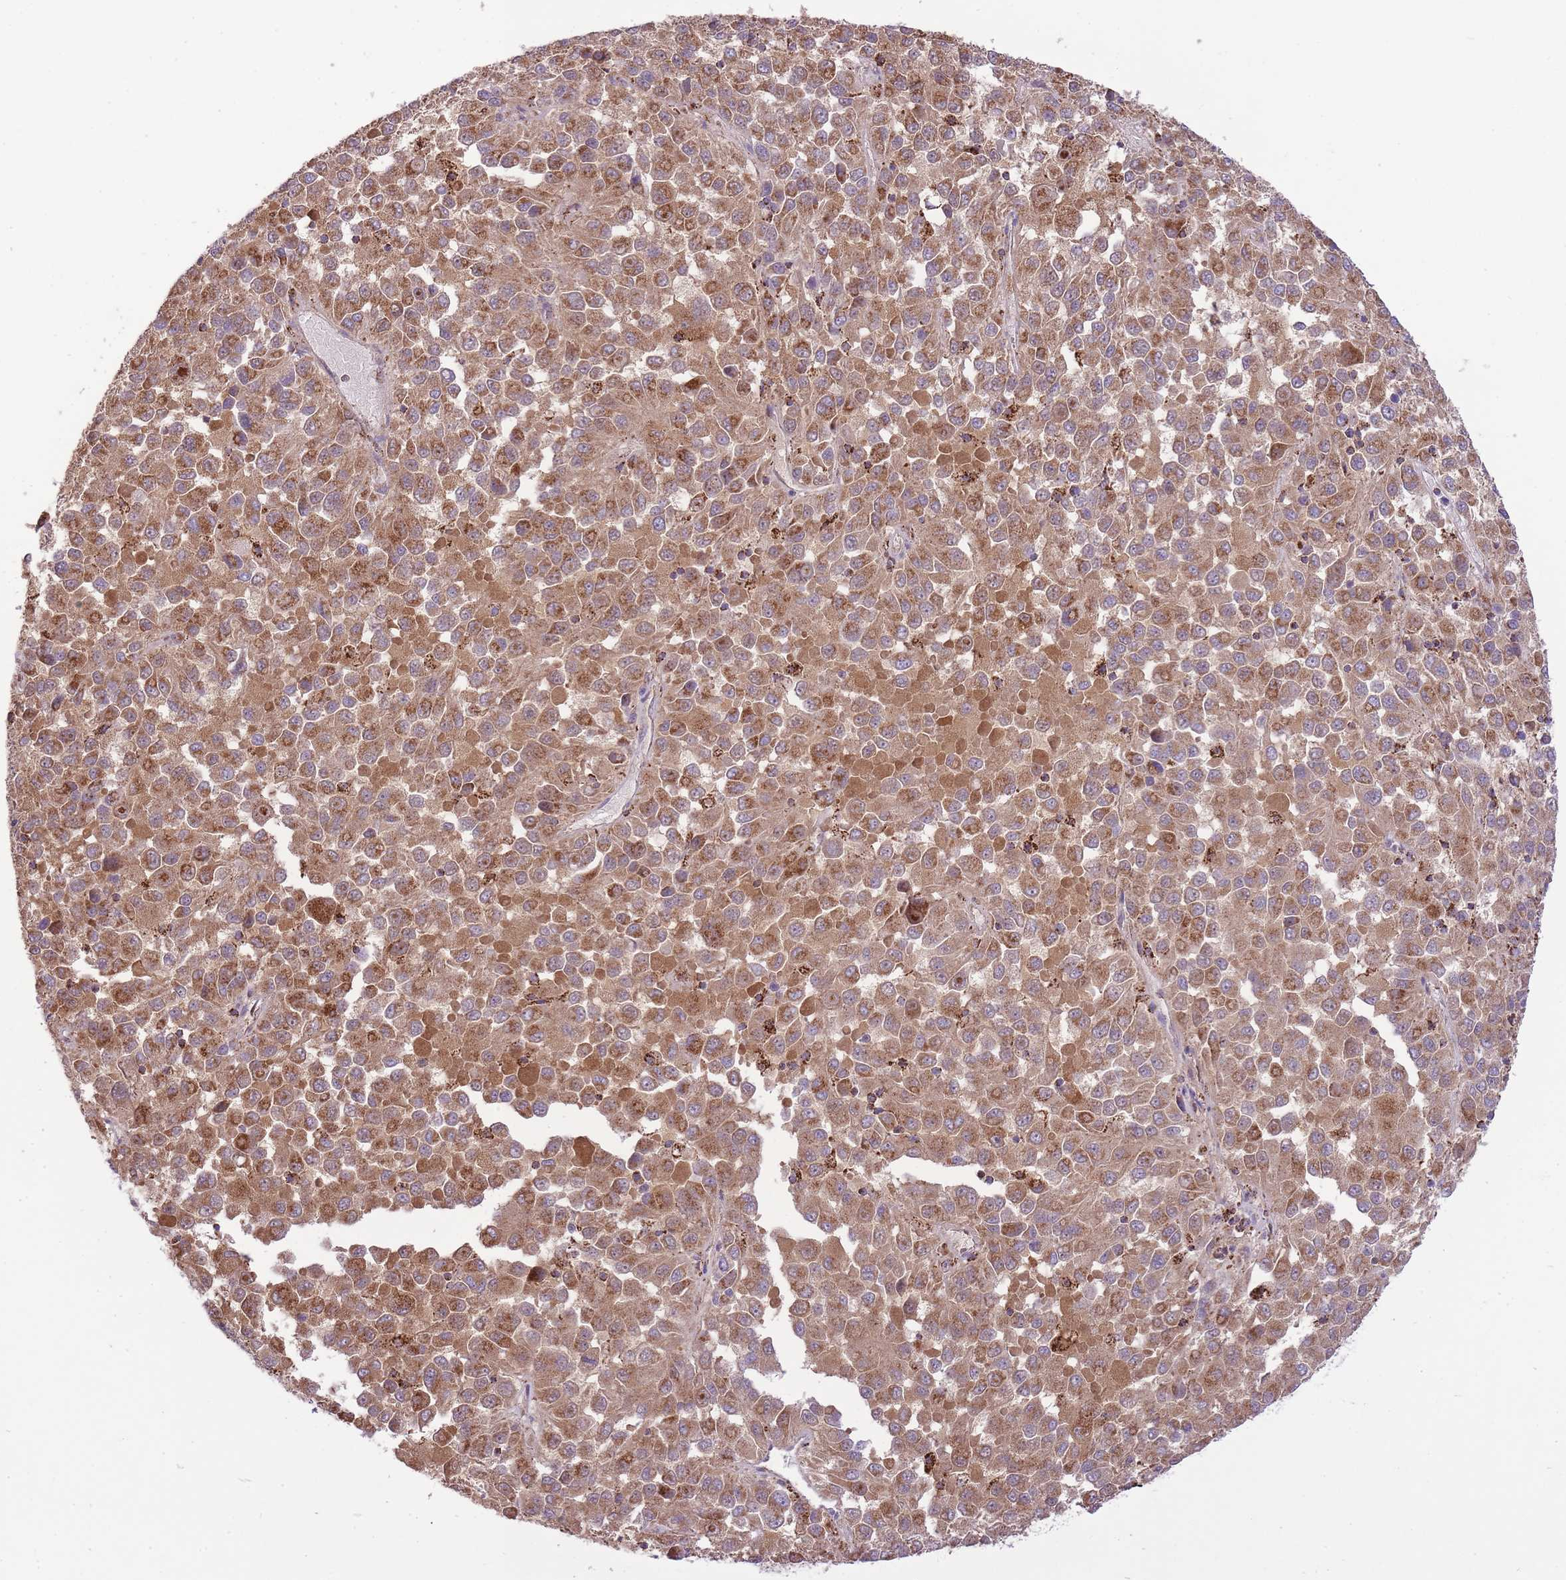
{"staining": {"intensity": "moderate", "quantity": ">75%", "location": "cytoplasmic/membranous"}, "tissue": "melanoma", "cell_type": "Tumor cells", "image_type": "cancer", "snomed": [{"axis": "morphology", "description": "Malignant melanoma, Metastatic site"}, {"axis": "topography", "description": "Lung"}], "caption": "Malignant melanoma (metastatic site) stained for a protein displays moderate cytoplasmic/membranous positivity in tumor cells.", "gene": "ST3GAL3", "patient": {"sex": "male", "age": 64}}